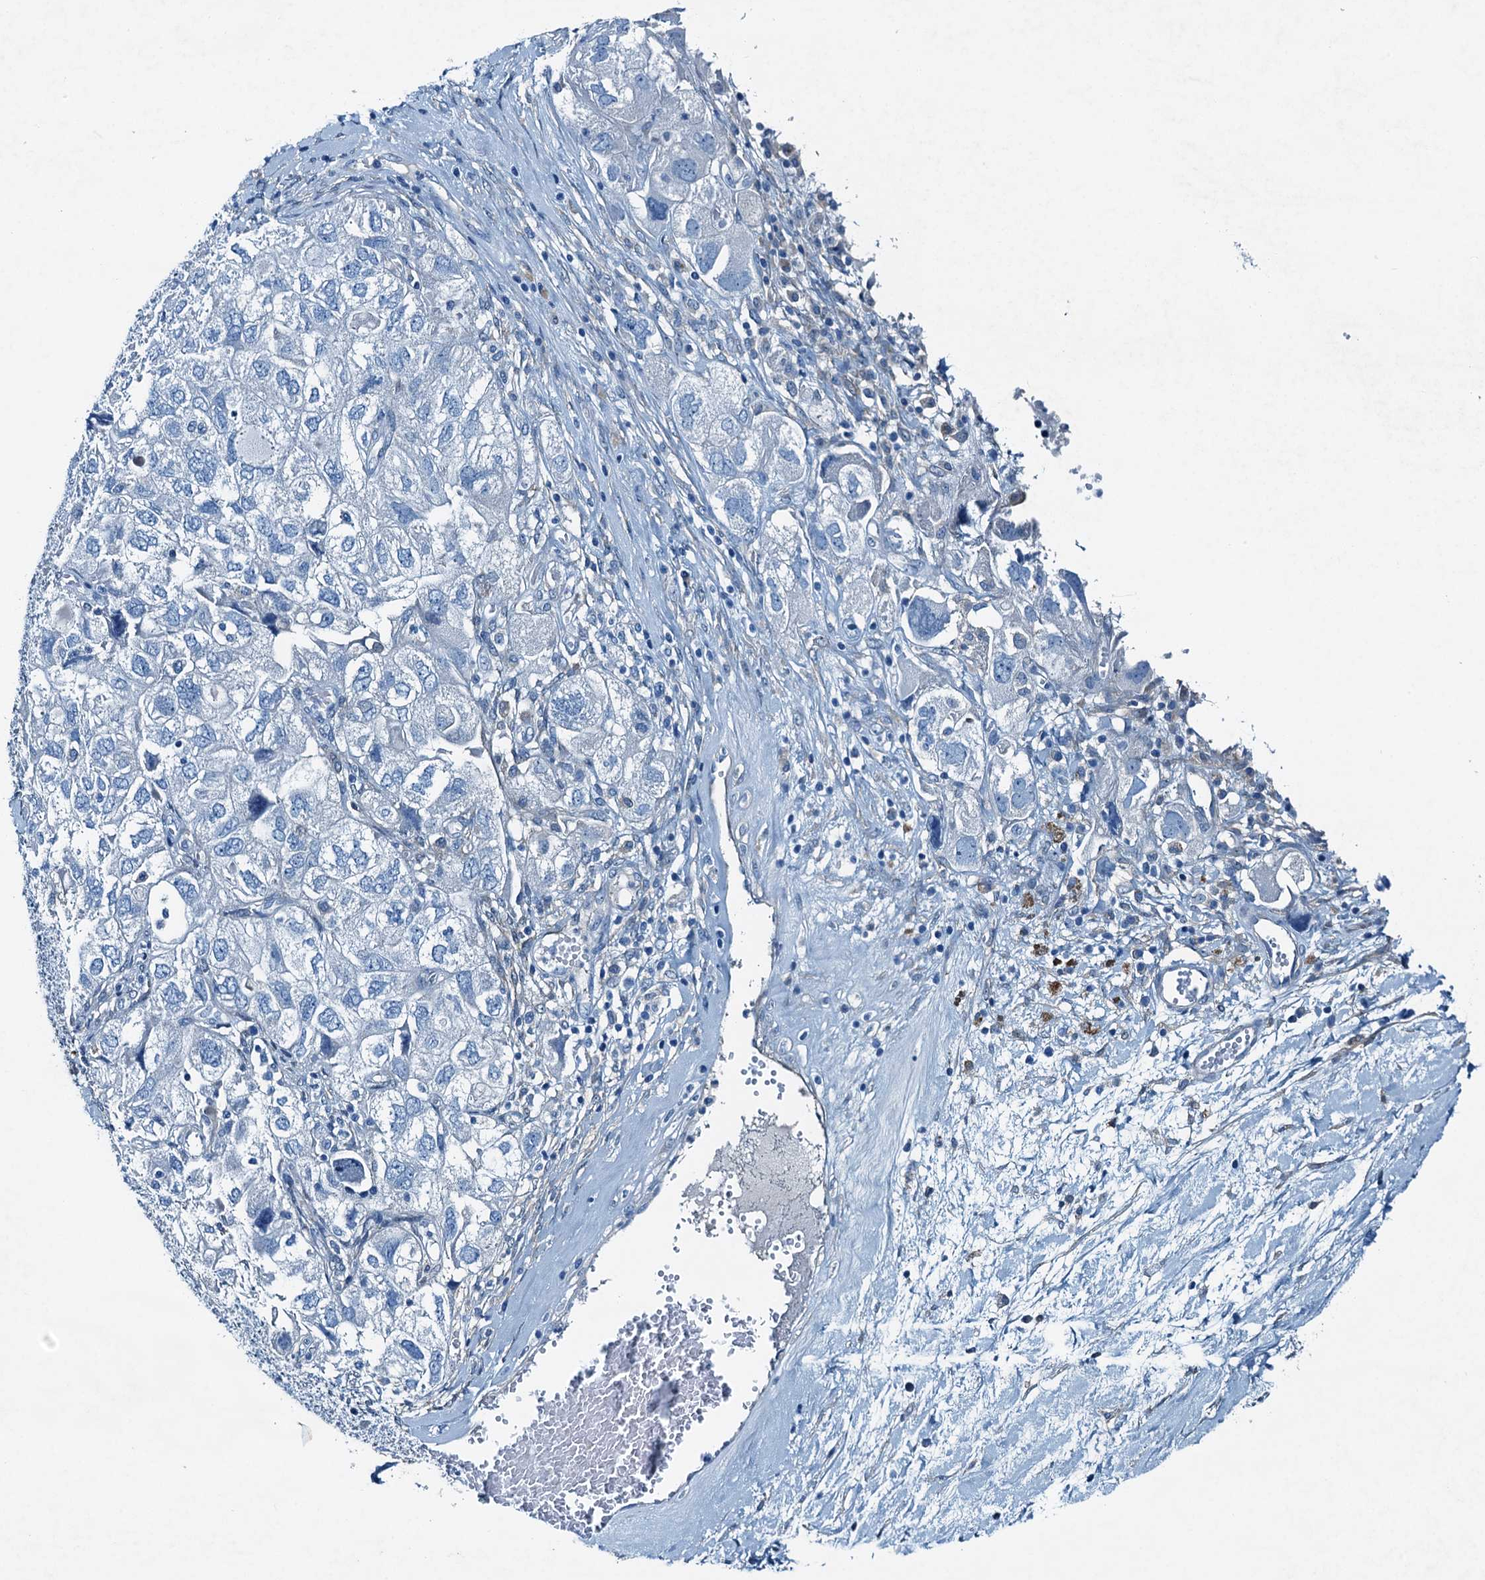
{"staining": {"intensity": "negative", "quantity": "none", "location": "none"}, "tissue": "ovarian cancer", "cell_type": "Tumor cells", "image_type": "cancer", "snomed": [{"axis": "morphology", "description": "Carcinoma, NOS"}, {"axis": "morphology", "description": "Cystadenocarcinoma, serous, NOS"}, {"axis": "topography", "description": "Ovary"}], "caption": "An IHC photomicrograph of ovarian cancer (carcinoma) is shown. There is no staining in tumor cells of ovarian cancer (carcinoma).", "gene": "RAB3IL1", "patient": {"sex": "female", "age": 69}}